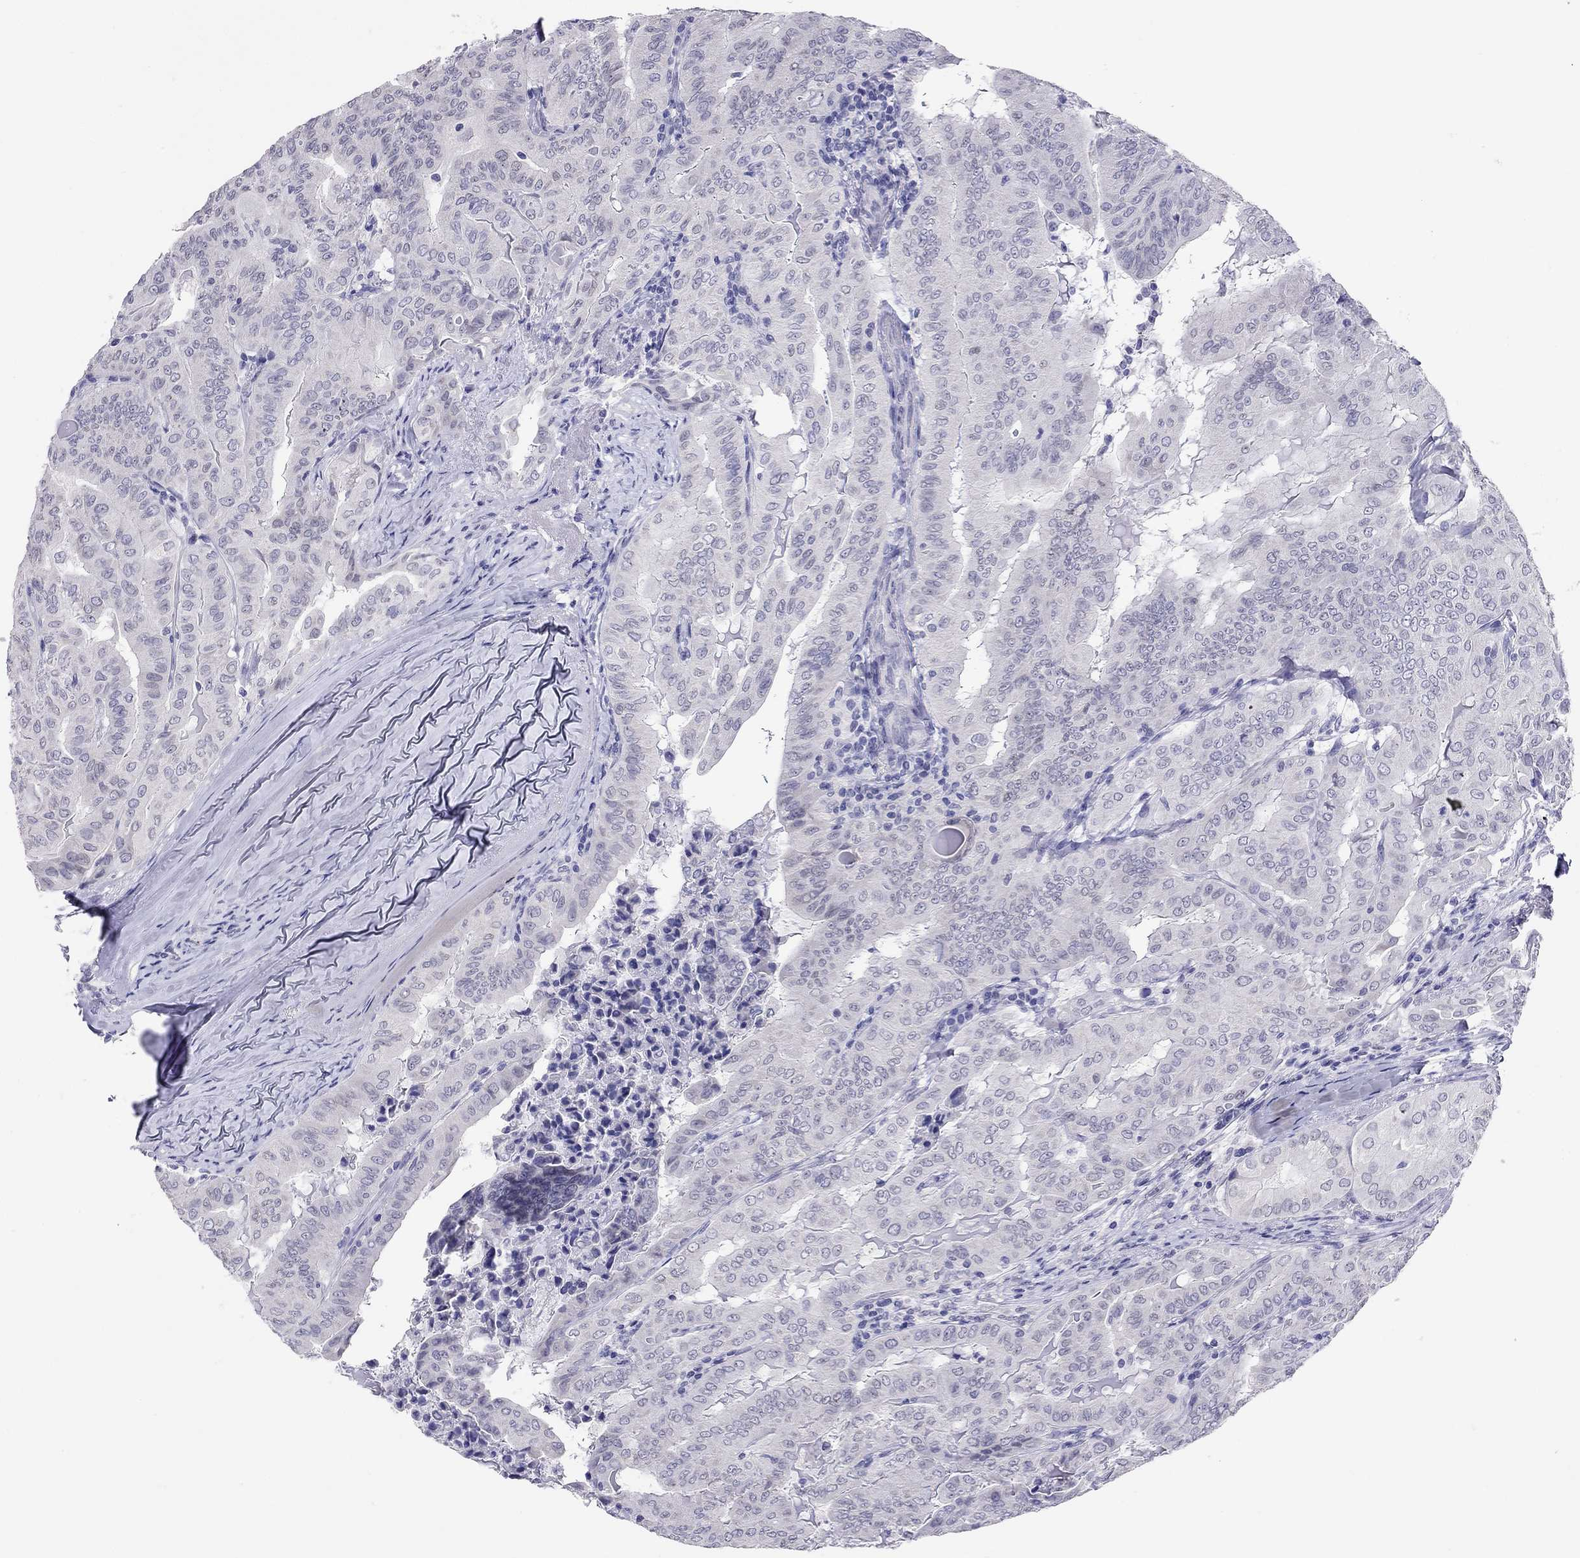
{"staining": {"intensity": "negative", "quantity": "none", "location": "none"}, "tissue": "thyroid cancer", "cell_type": "Tumor cells", "image_type": "cancer", "snomed": [{"axis": "morphology", "description": "Papillary adenocarcinoma, NOS"}, {"axis": "topography", "description": "Thyroid gland"}], "caption": "IHC of thyroid cancer (papillary adenocarcinoma) shows no positivity in tumor cells.", "gene": "ARMC12", "patient": {"sex": "female", "age": 68}}